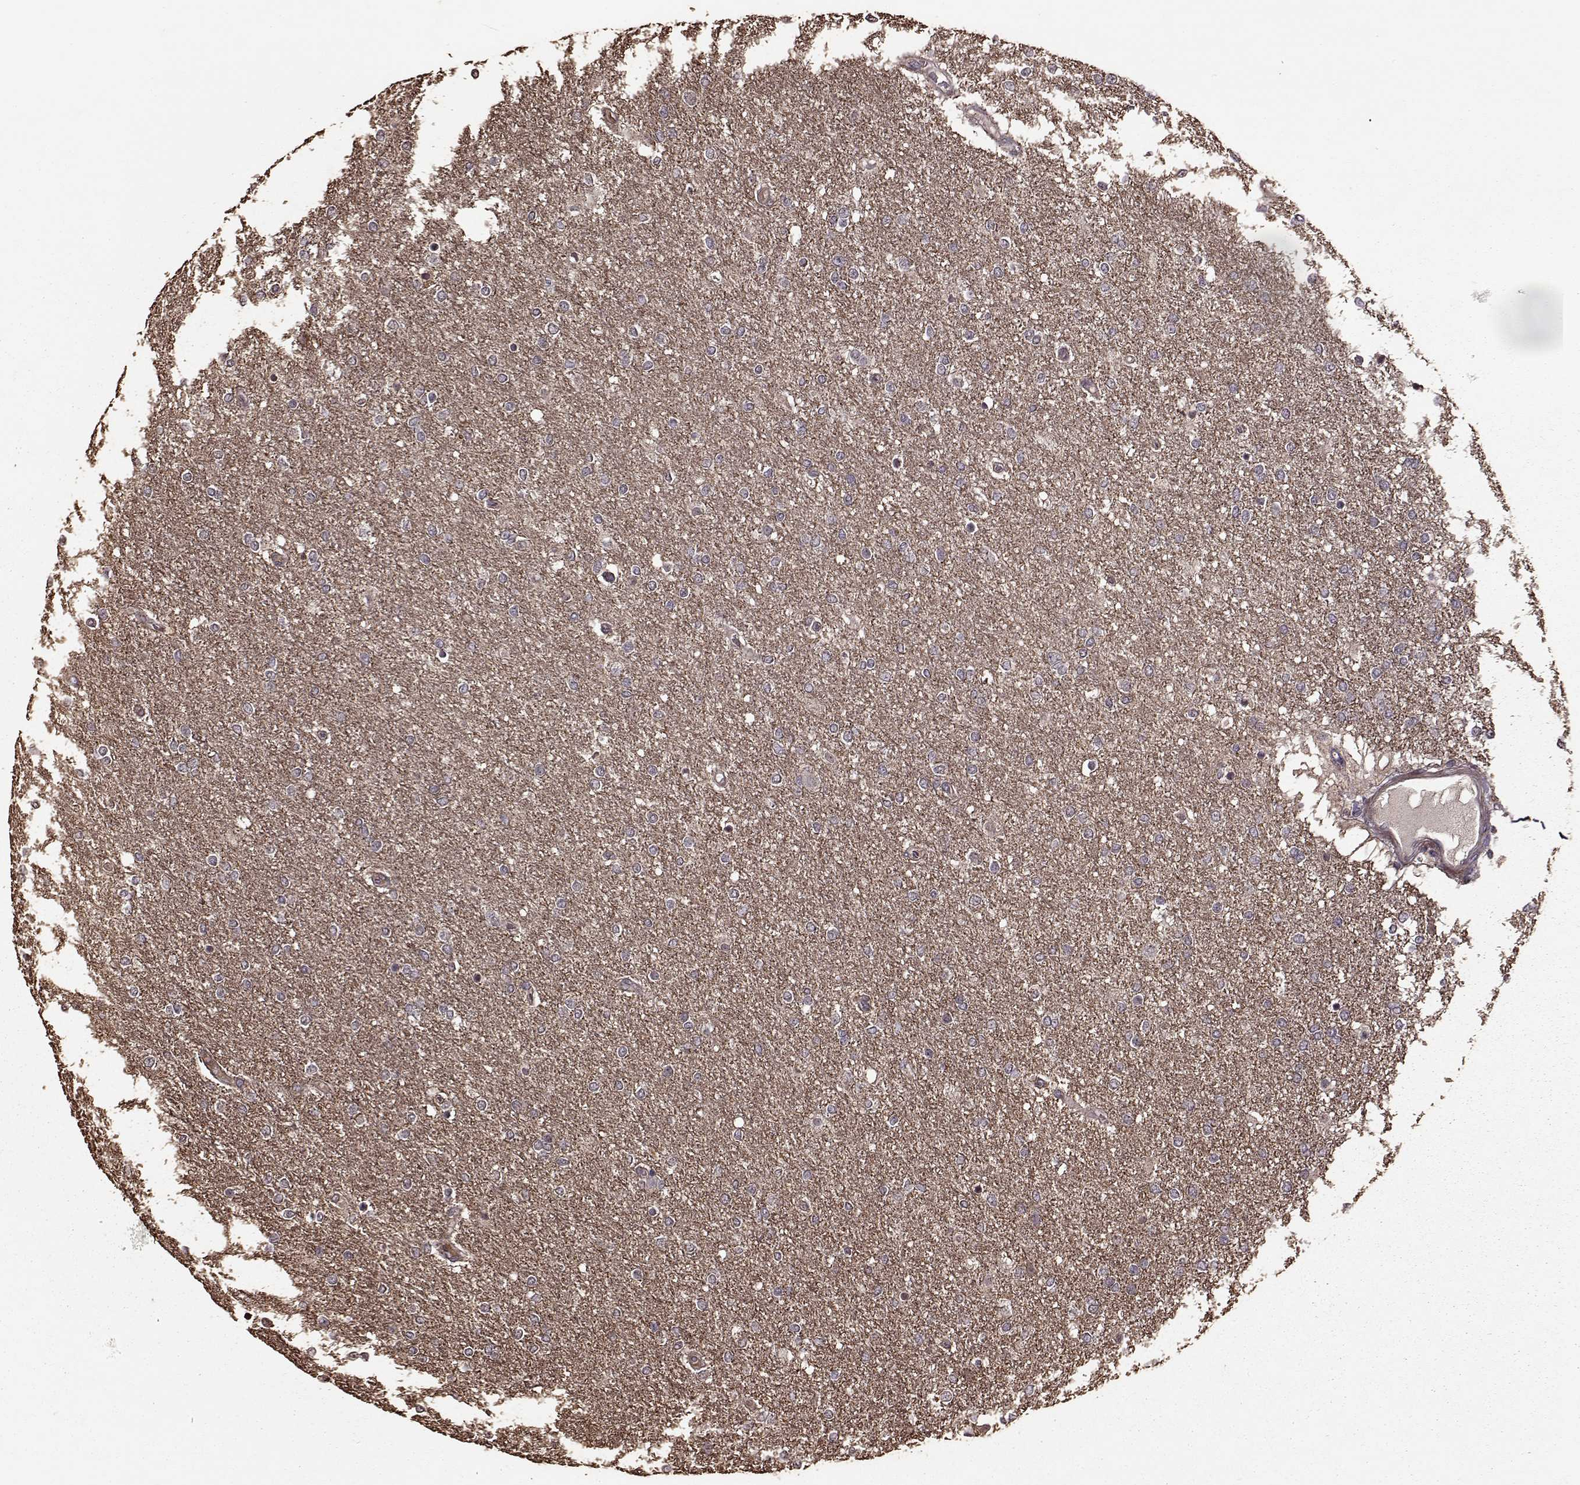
{"staining": {"intensity": "negative", "quantity": "none", "location": "none"}, "tissue": "glioma", "cell_type": "Tumor cells", "image_type": "cancer", "snomed": [{"axis": "morphology", "description": "Glioma, malignant, High grade"}, {"axis": "topography", "description": "Brain"}], "caption": "DAB immunohistochemical staining of glioma demonstrates no significant expression in tumor cells.", "gene": "FBXW11", "patient": {"sex": "female", "age": 61}}